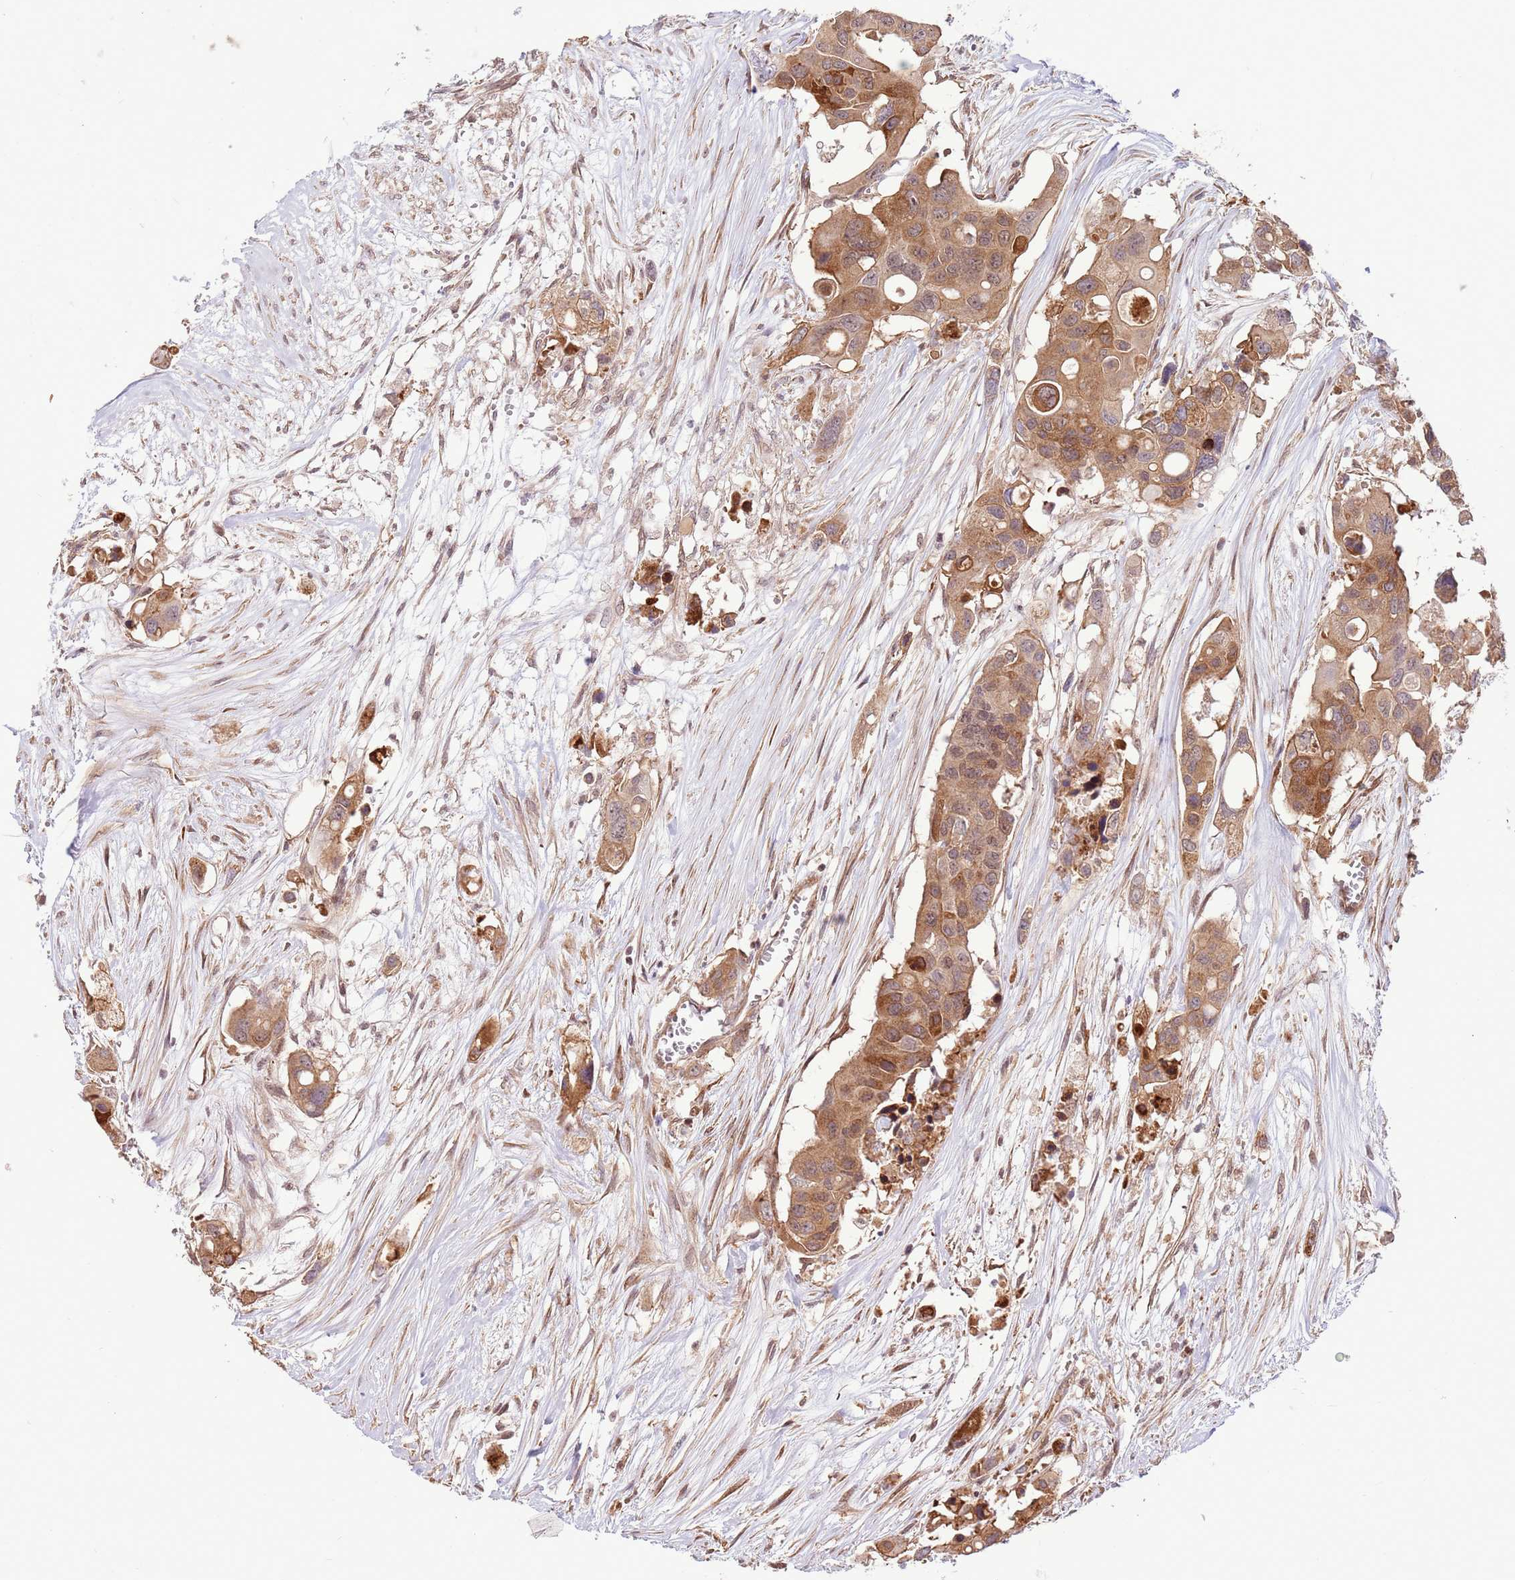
{"staining": {"intensity": "moderate", "quantity": ">75%", "location": "cytoplasmic/membranous"}, "tissue": "colorectal cancer", "cell_type": "Tumor cells", "image_type": "cancer", "snomed": [{"axis": "morphology", "description": "Adenocarcinoma, NOS"}, {"axis": "topography", "description": "Colon"}], "caption": "Immunohistochemistry (IHC) photomicrograph of adenocarcinoma (colorectal) stained for a protein (brown), which reveals medium levels of moderate cytoplasmic/membranous expression in approximately >75% of tumor cells.", "gene": "DCAF4", "patient": {"sex": "male", "age": 77}}